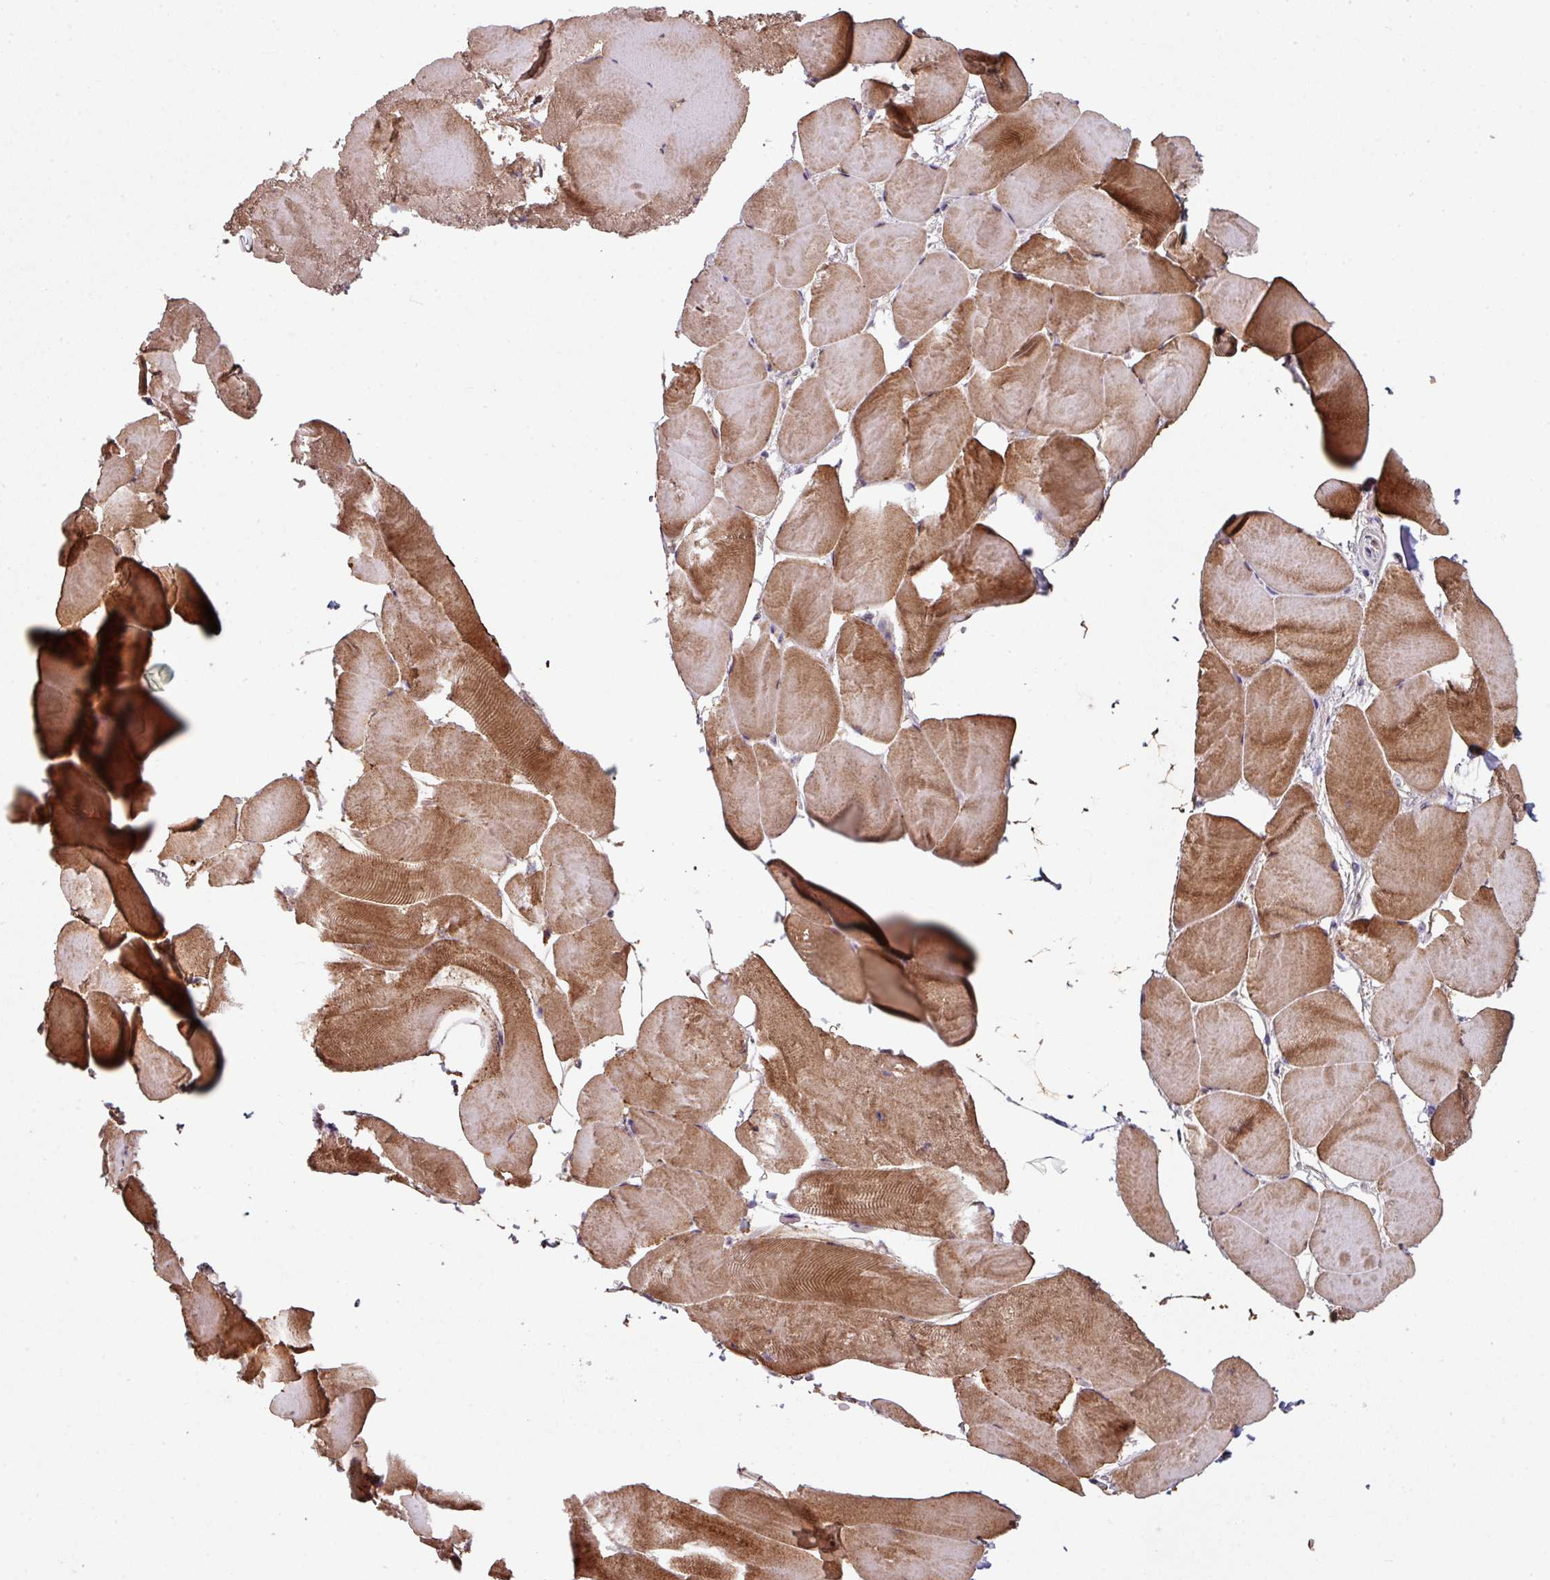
{"staining": {"intensity": "moderate", "quantity": "25%-75%", "location": "cytoplasmic/membranous"}, "tissue": "skeletal muscle", "cell_type": "Myocytes", "image_type": "normal", "snomed": [{"axis": "morphology", "description": "Normal tissue, NOS"}, {"axis": "topography", "description": "Skeletal muscle"}], "caption": "Protein expression analysis of normal skeletal muscle exhibits moderate cytoplasmic/membranous positivity in about 25%-75% of myocytes. The staining was performed using DAB (3,3'-diaminobenzidine), with brown indicating positive protein expression. Nuclei are stained blue with hematoxylin.", "gene": "C2orf16", "patient": {"sex": "female", "age": 64}}